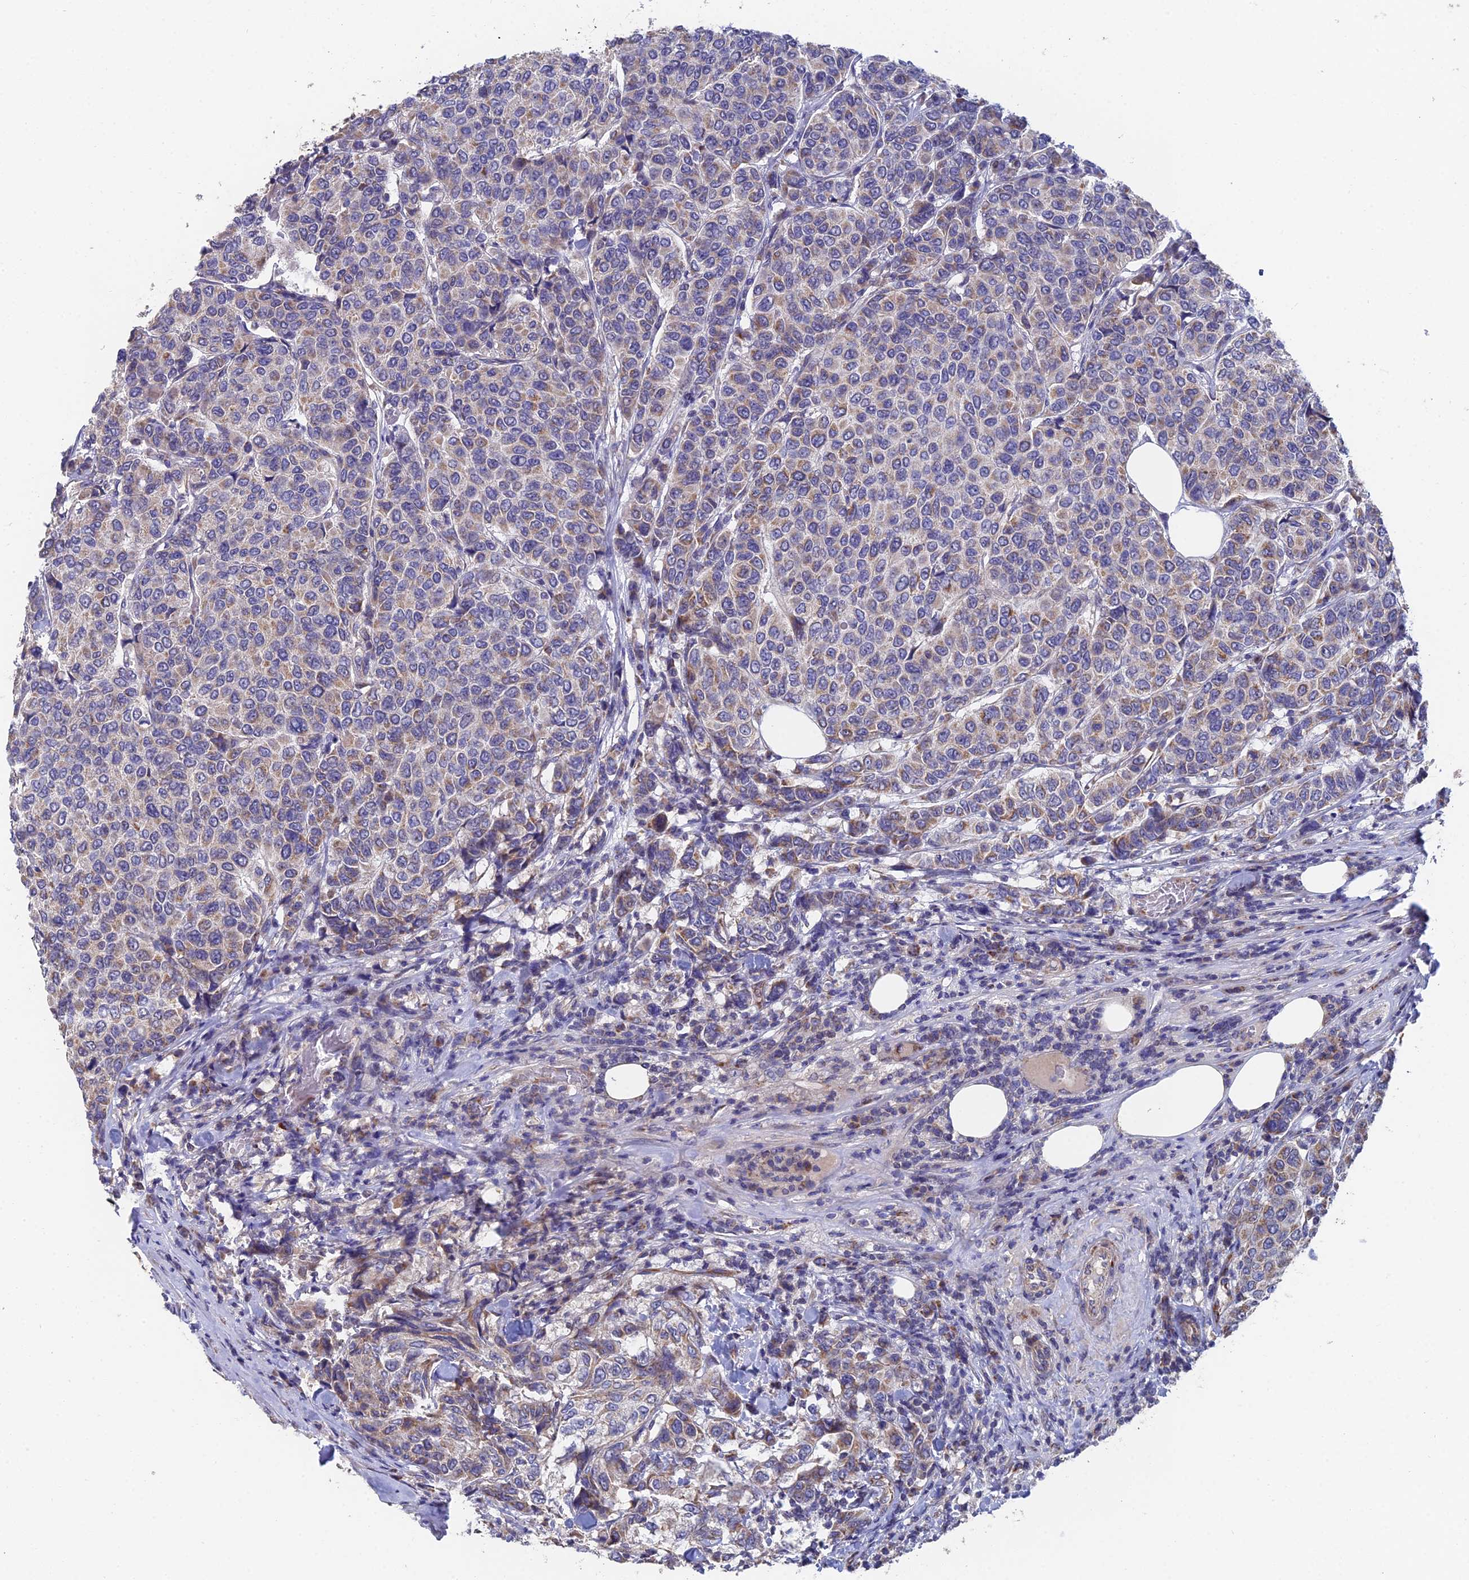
{"staining": {"intensity": "weak", "quantity": "<25%", "location": "cytoplasmic/membranous"}, "tissue": "breast cancer", "cell_type": "Tumor cells", "image_type": "cancer", "snomed": [{"axis": "morphology", "description": "Duct carcinoma"}, {"axis": "topography", "description": "Breast"}], "caption": "This is a histopathology image of IHC staining of breast infiltrating ductal carcinoma, which shows no positivity in tumor cells.", "gene": "ECSIT", "patient": {"sex": "female", "age": 55}}